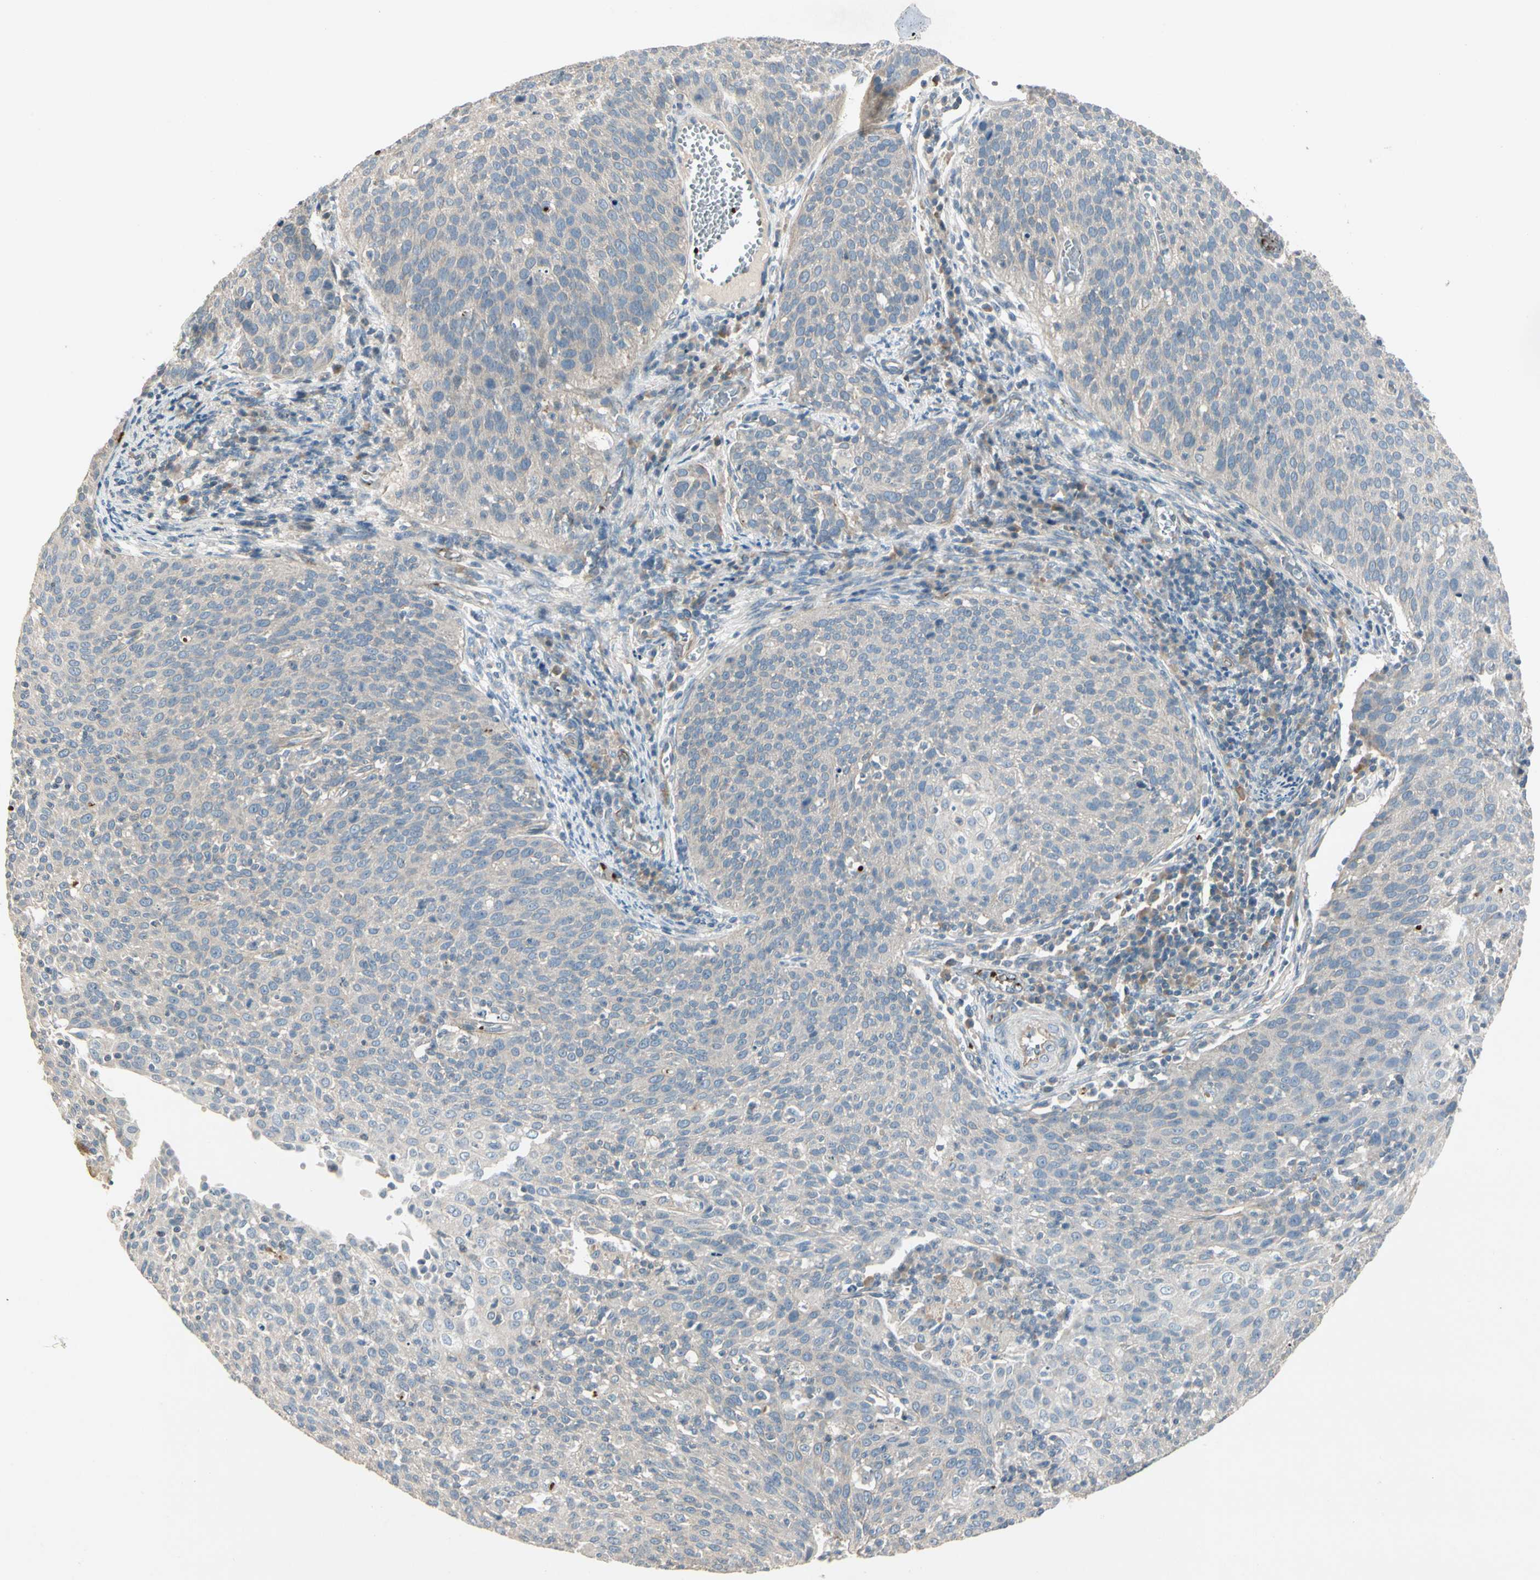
{"staining": {"intensity": "negative", "quantity": "none", "location": "none"}, "tissue": "cervical cancer", "cell_type": "Tumor cells", "image_type": "cancer", "snomed": [{"axis": "morphology", "description": "Squamous cell carcinoma, NOS"}, {"axis": "topography", "description": "Cervix"}], "caption": "Tumor cells are negative for protein expression in human squamous cell carcinoma (cervical).", "gene": "PPP3CB", "patient": {"sex": "female", "age": 38}}